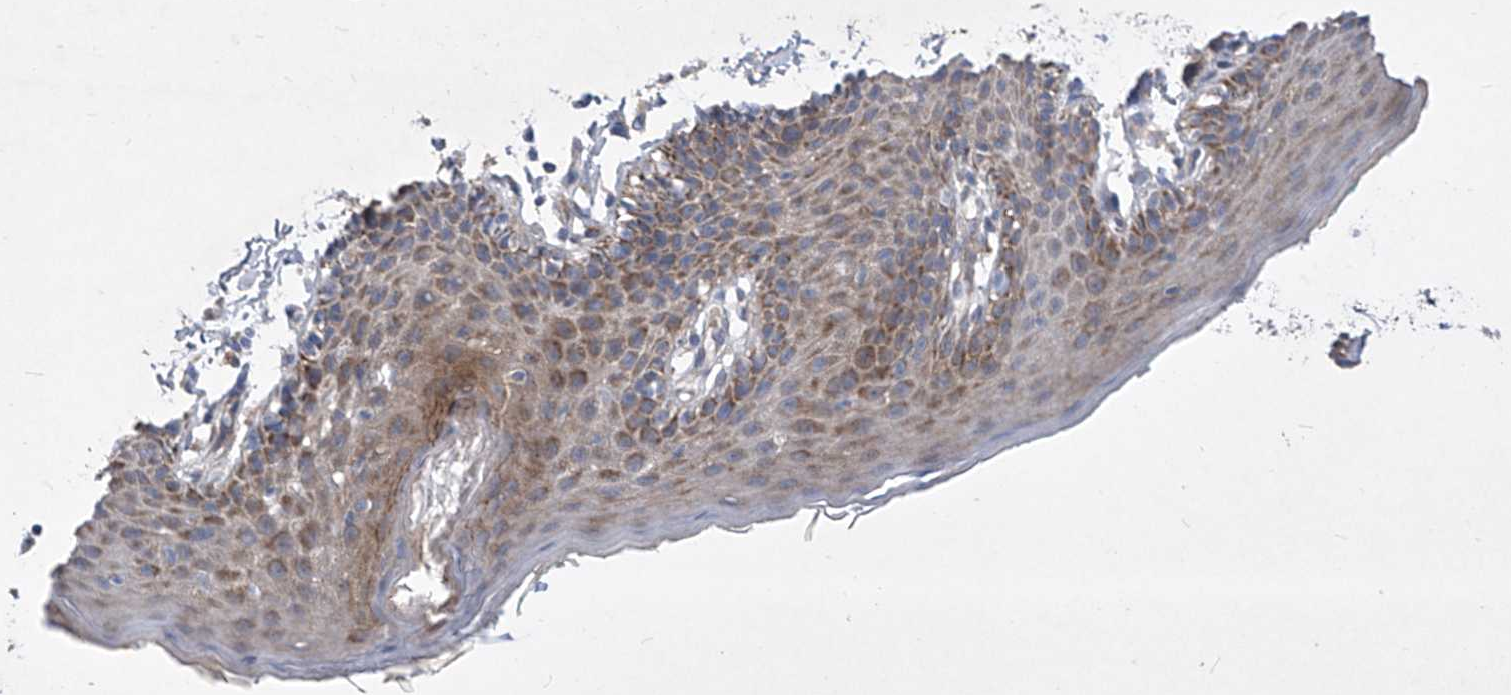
{"staining": {"intensity": "strong", "quantity": "25%-75%", "location": "cytoplasmic/membranous"}, "tissue": "skin", "cell_type": "Epidermal cells", "image_type": "normal", "snomed": [{"axis": "morphology", "description": "Normal tissue, NOS"}, {"axis": "topography", "description": "Vulva"}], "caption": "Skin stained with immunohistochemistry (IHC) displays strong cytoplasmic/membranous positivity in approximately 25%-75% of epidermal cells. The staining was performed using DAB (3,3'-diaminobenzidine), with brown indicating positive protein expression. Nuclei are stained blue with hematoxylin.", "gene": "COQ3", "patient": {"sex": "female", "age": 66}}